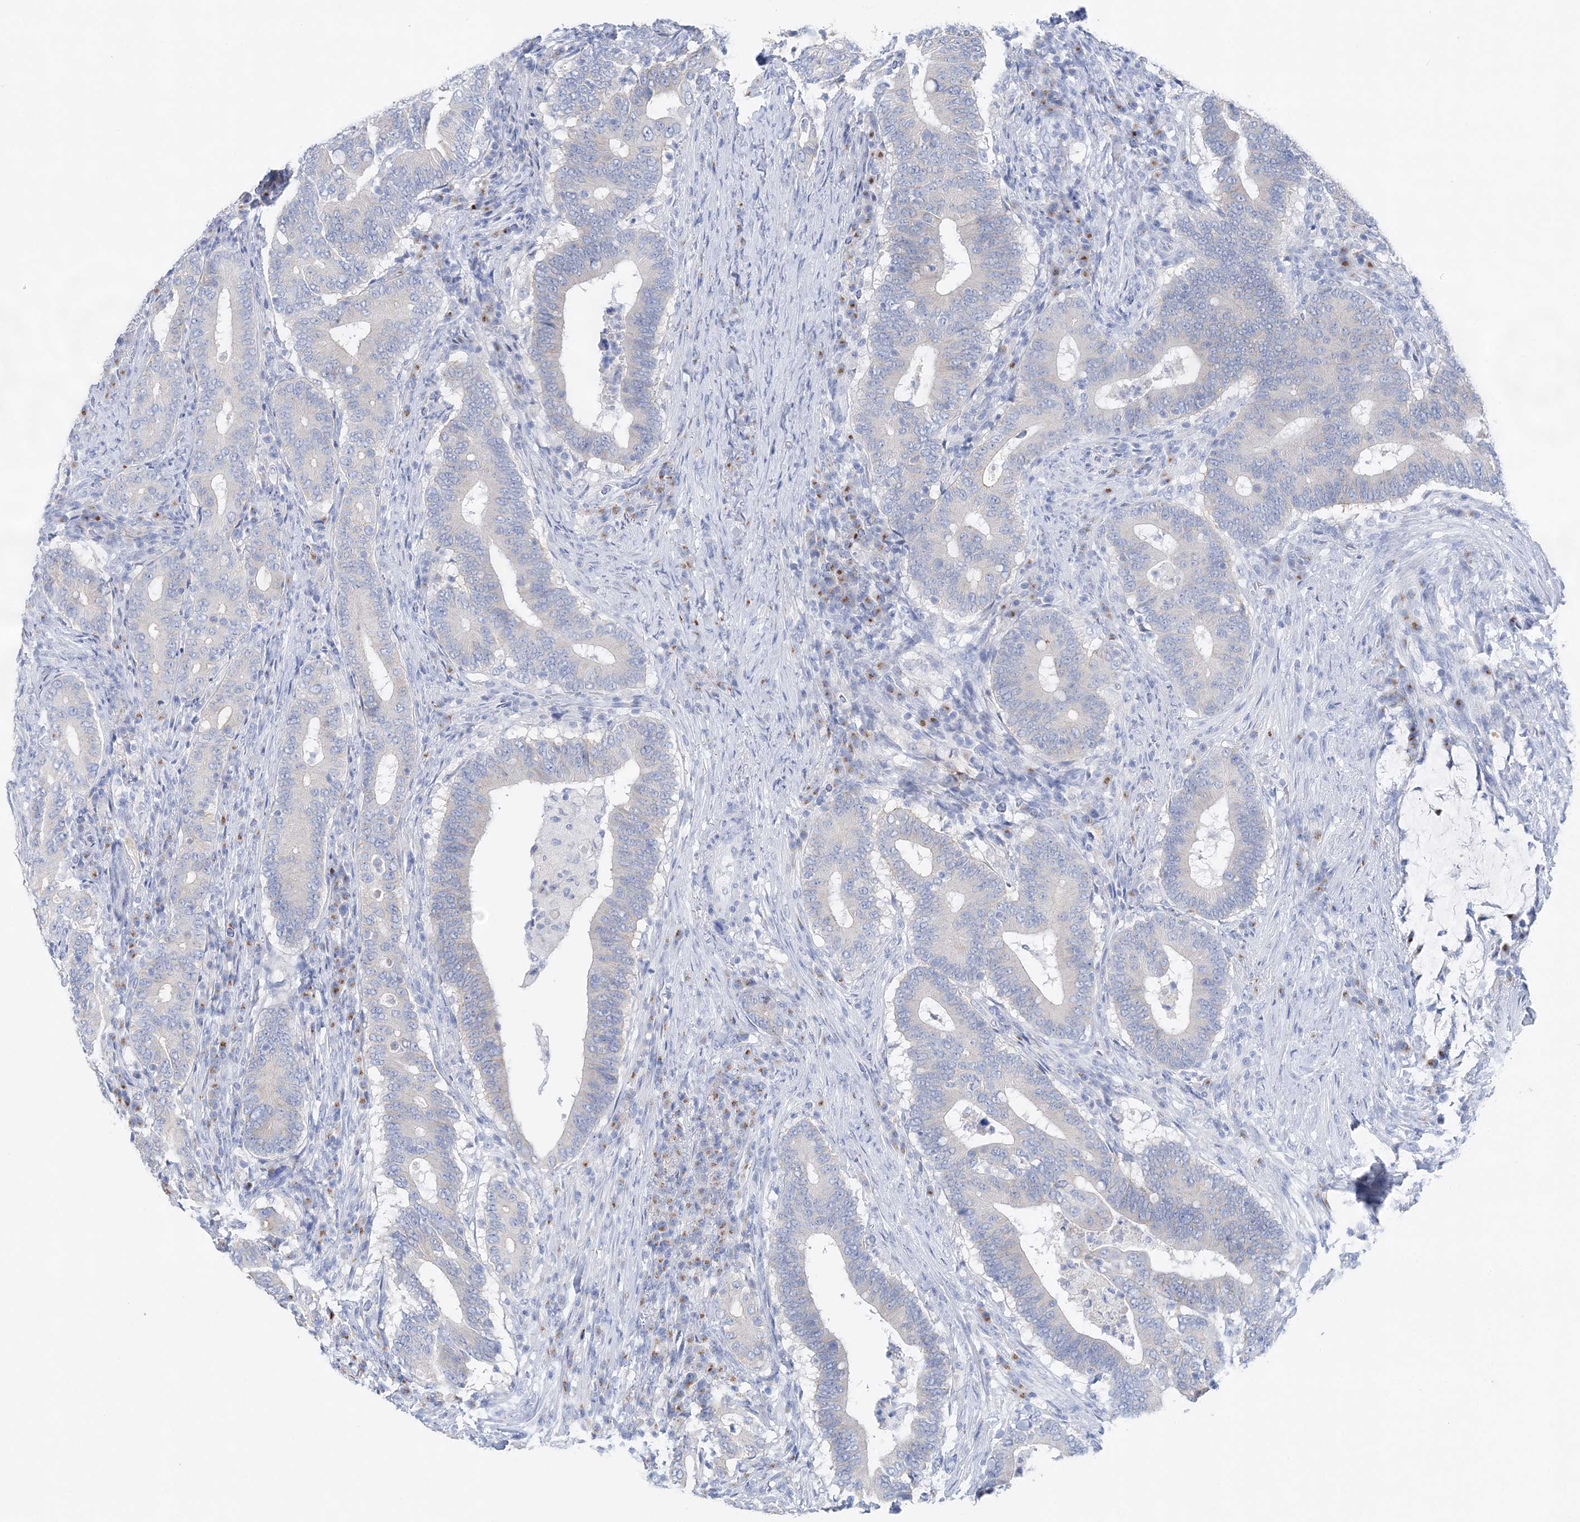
{"staining": {"intensity": "negative", "quantity": "none", "location": "none"}, "tissue": "colorectal cancer", "cell_type": "Tumor cells", "image_type": "cancer", "snomed": [{"axis": "morphology", "description": "Adenocarcinoma, NOS"}, {"axis": "topography", "description": "Colon"}], "caption": "IHC image of neoplastic tissue: human adenocarcinoma (colorectal) stained with DAB demonstrates no significant protein positivity in tumor cells.", "gene": "SLC5A6", "patient": {"sex": "female", "age": 66}}